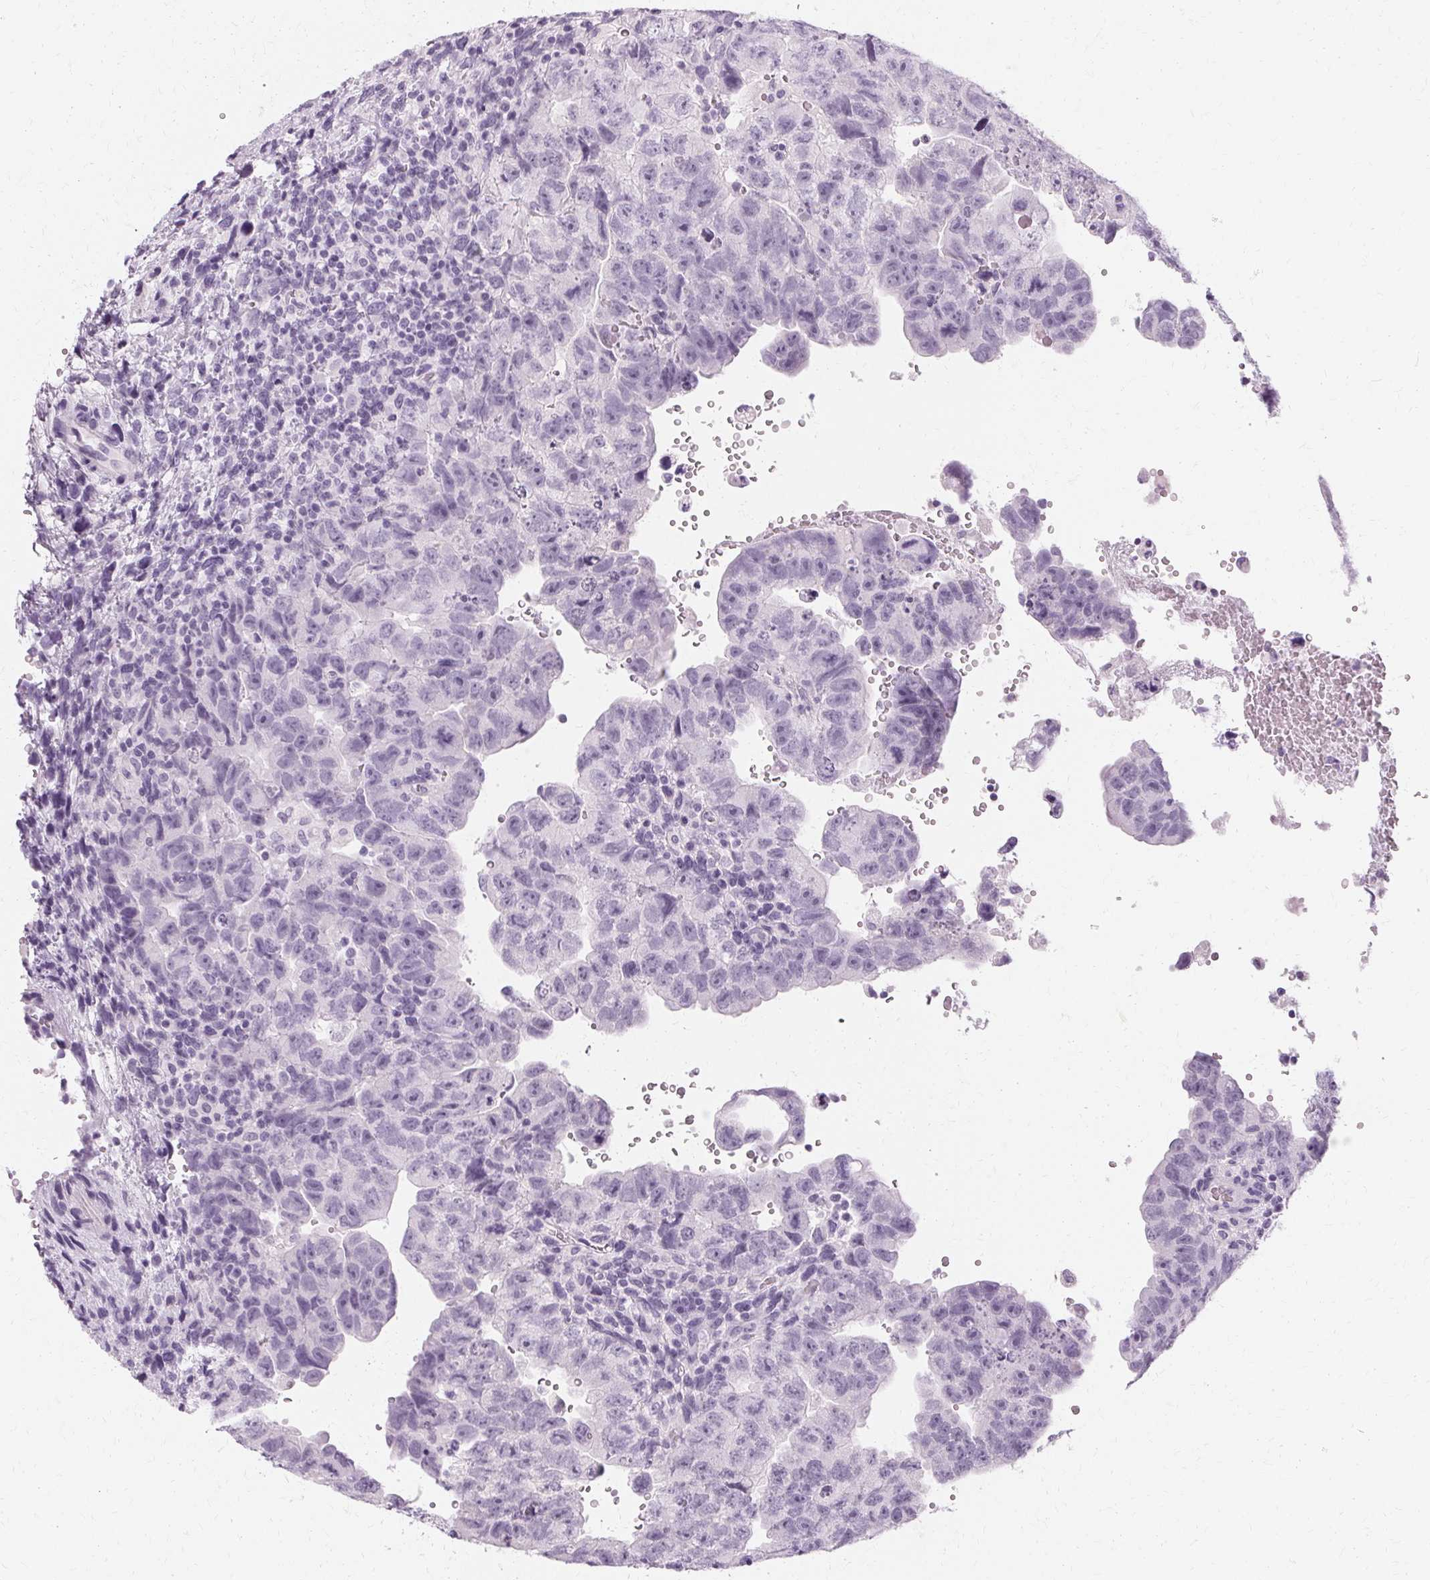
{"staining": {"intensity": "negative", "quantity": "none", "location": "none"}, "tissue": "testis cancer", "cell_type": "Tumor cells", "image_type": "cancer", "snomed": [{"axis": "morphology", "description": "Carcinoma, Embryonal, NOS"}, {"axis": "topography", "description": "Testis"}], "caption": "Tumor cells are negative for protein expression in human testis embryonal carcinoma.", "gene": "KRT6C", "patient": {"sex": "male", "age": 24}}